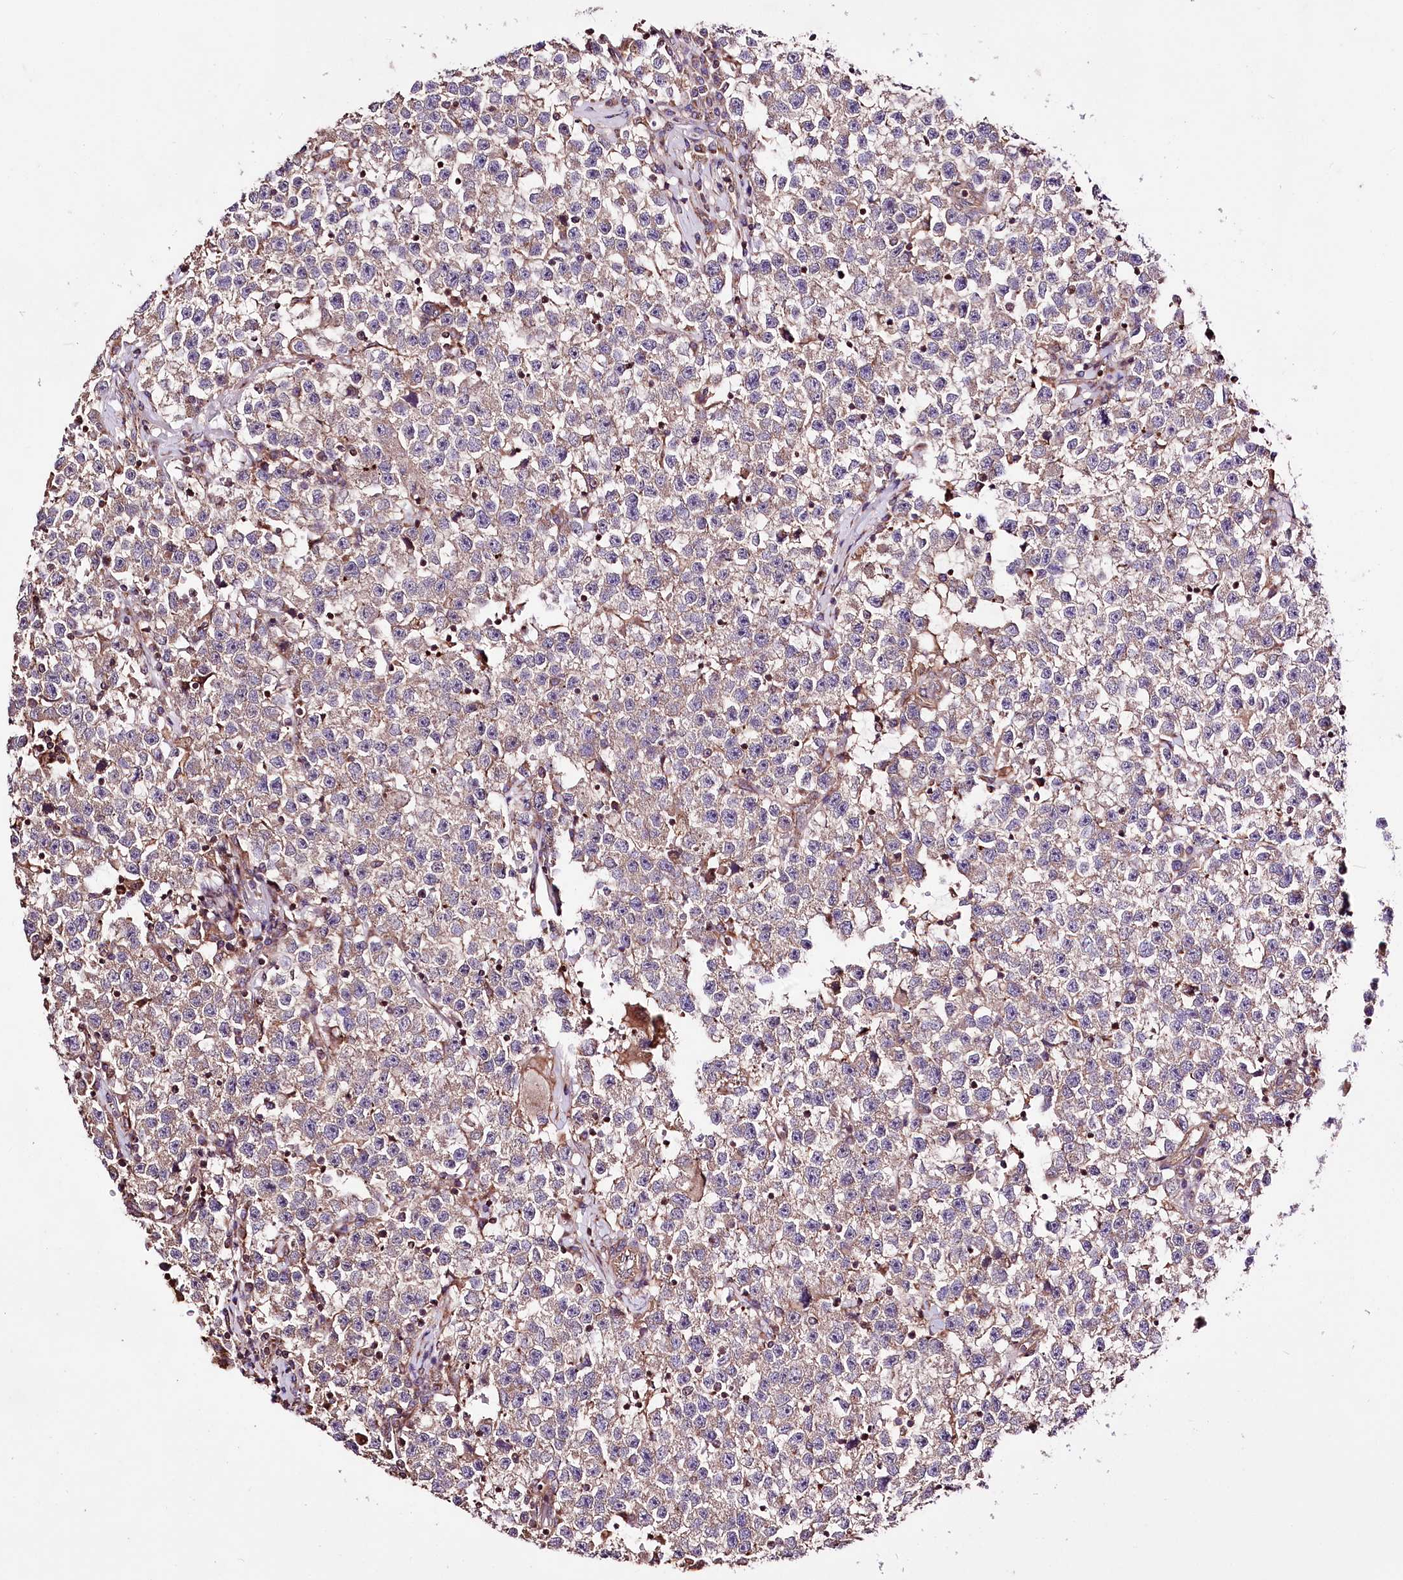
{"staining": {"intensity": "weak", "quantity": ">75%", "location": "cytoplasmic/membranous"}, "tissue": "testis cancer", "cell_type": "Tumor cells", "image_type": "cancer", "snomed": [{"axis": "morphology", "description": "Seminoma, NOS"}, {"axis": "topography", "description": "Testis"}], "caption": "Testis seminoma stained with a protein marker exhibits weak staining in tumor cells.", "gene": "WWC1", "patient": {"sex": "male", "age": 22}}